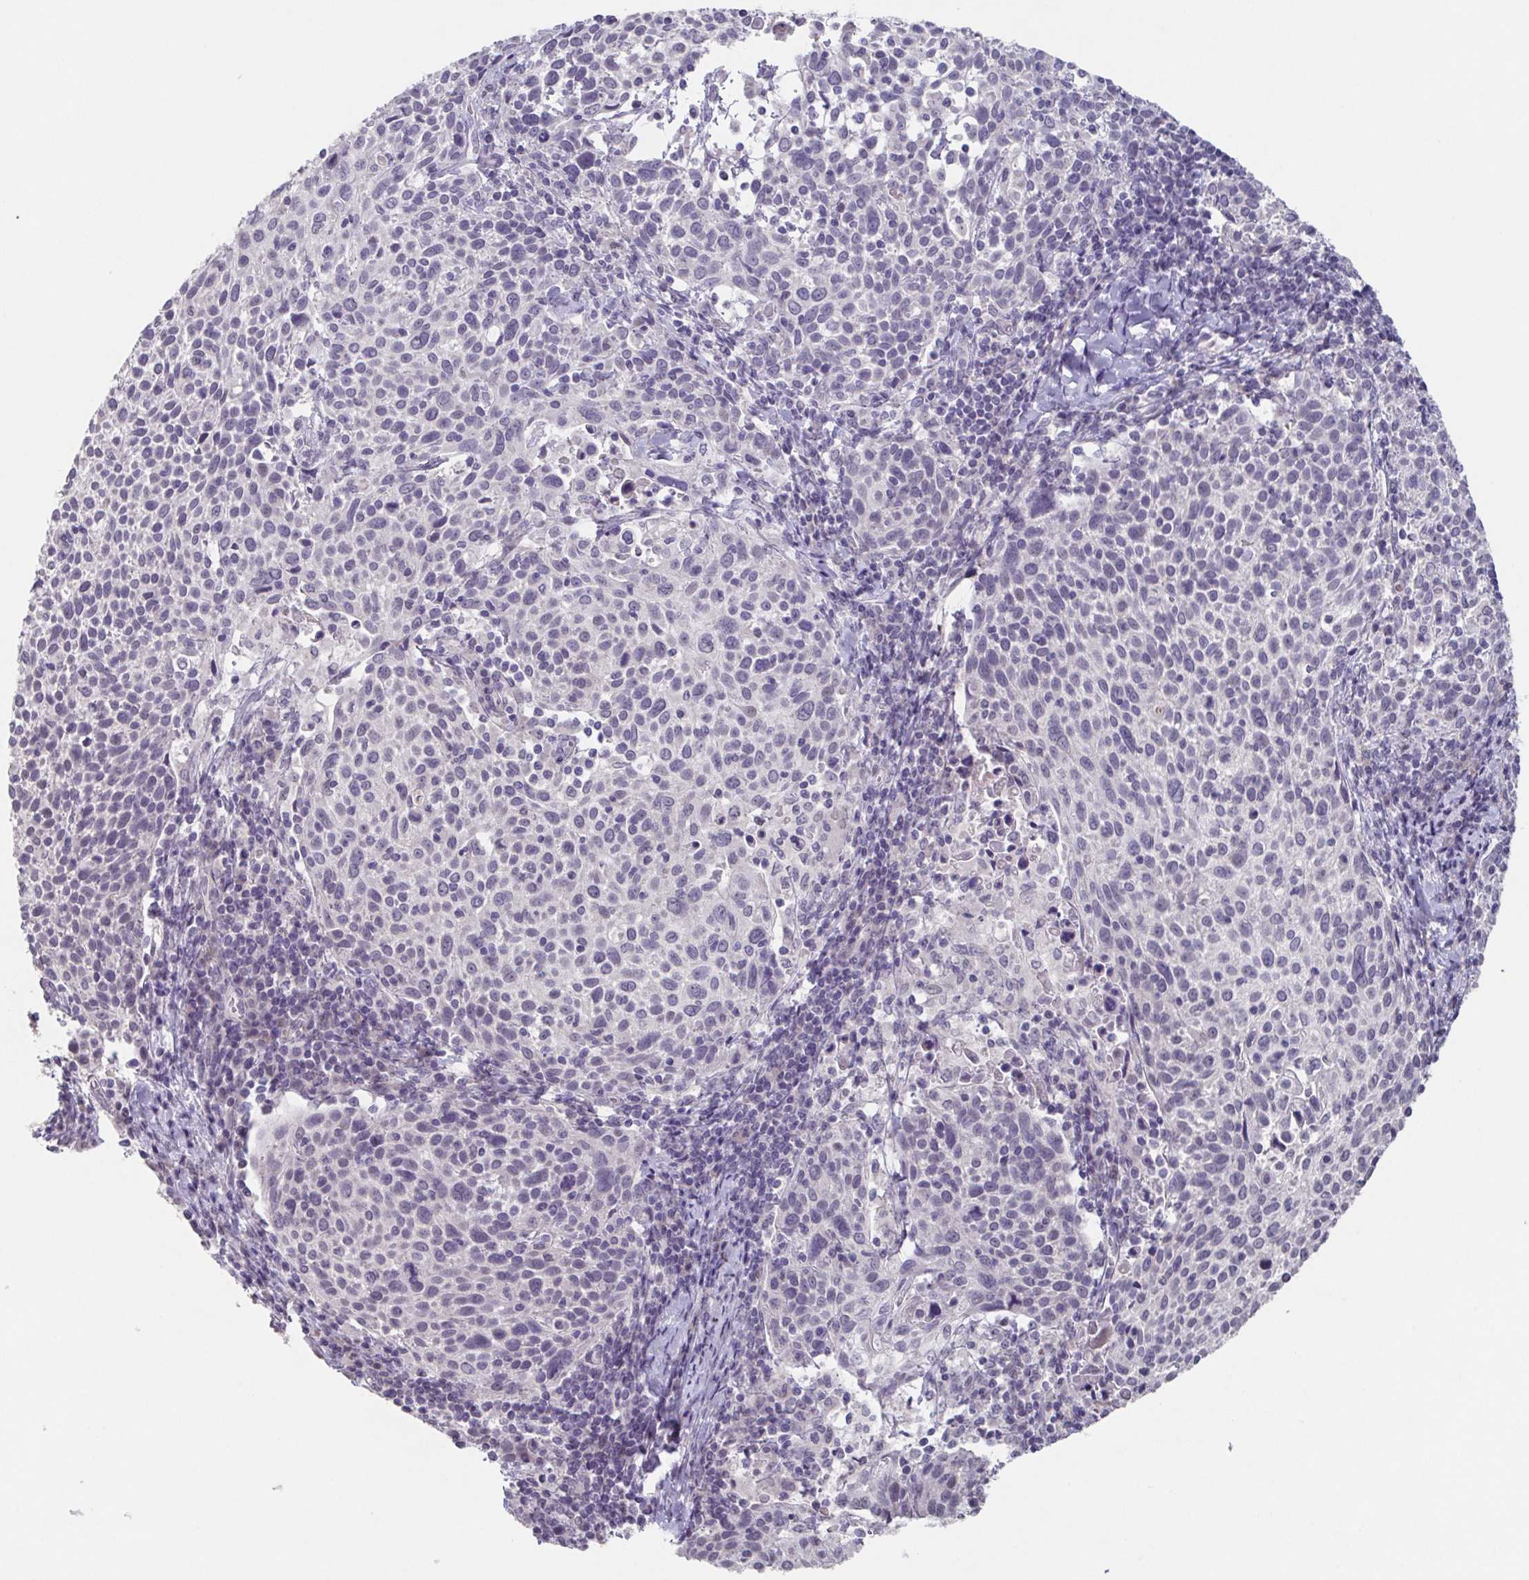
{"staining": {"intensity": "negative", "quantity": "none", "location": "none"}, "tissue": "cervical cancer", "cell_type": "Tumor cells", "image_type": "cancer", "snomed": [{"axis": "morphology", "description": "Squamous cell carcinoma, NOS"}, {"axis": "topography", "description": "Cervix"}], "caption": "High magnification brightfield microscopy of cervical cancer stained with DAB (brown) and counterstained with hematoxylin (blue): tumor cells show no significant positivity.", "gene": "GHRL", "patient": {"sex": "female", "age": 61}}